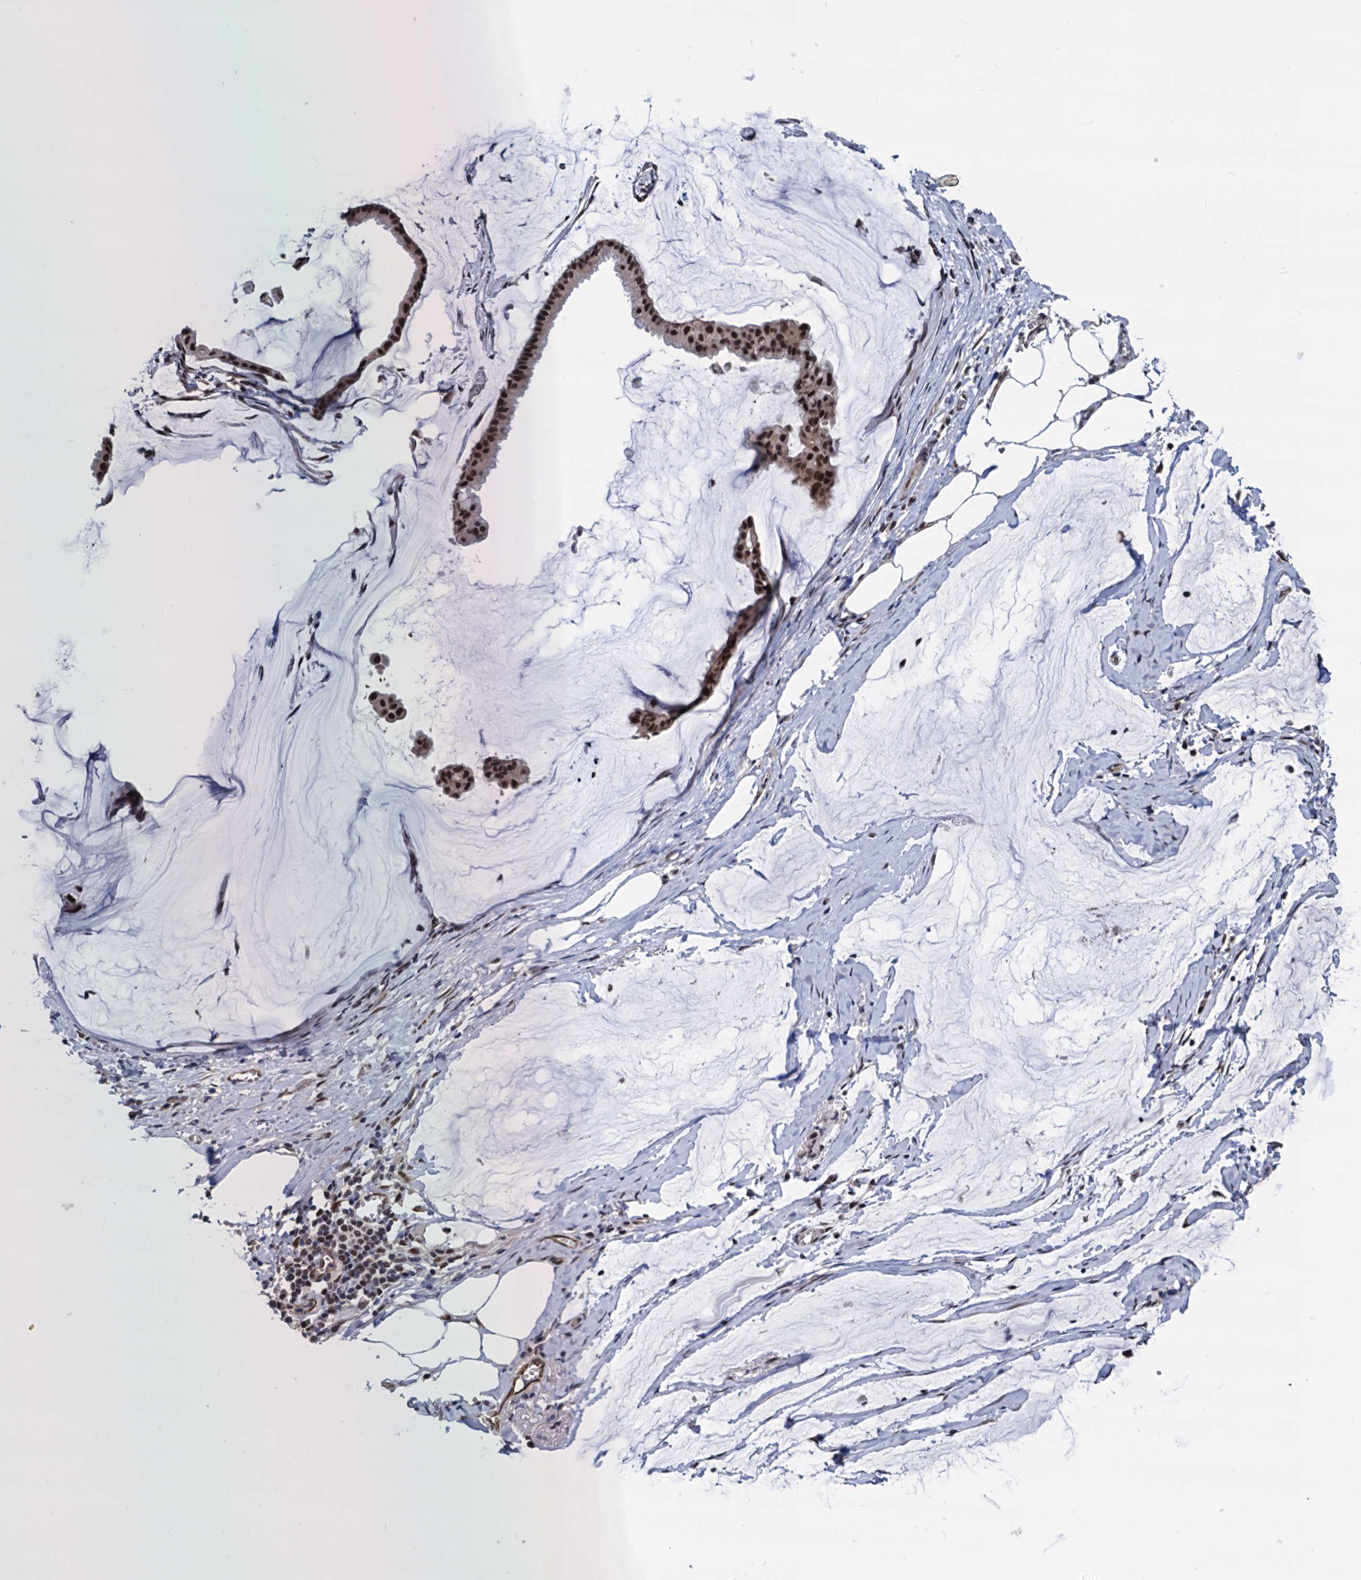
{"staining": {"intensity": "strong", "quantity": ">75%", "location": "nuclear"}, "tissue": "ovarian cancer", "cell_type": "Tumor cells", "image_type": "cancer", "snomed": [{"axis": "morphology", "description": "Cystadenocarcinoma, mucinous, NOS"}, {"axis": "topography", "description": "Ovary"}], "caption": "Mucinous cystadenocarcinoma (ovarian) was stained to show a protein in brown. There is high levels of strong nuclear staining in approximately >75% of tumor cells.", "gene": "GALNT11", "patient": {"sex": "female", "age": 73}}